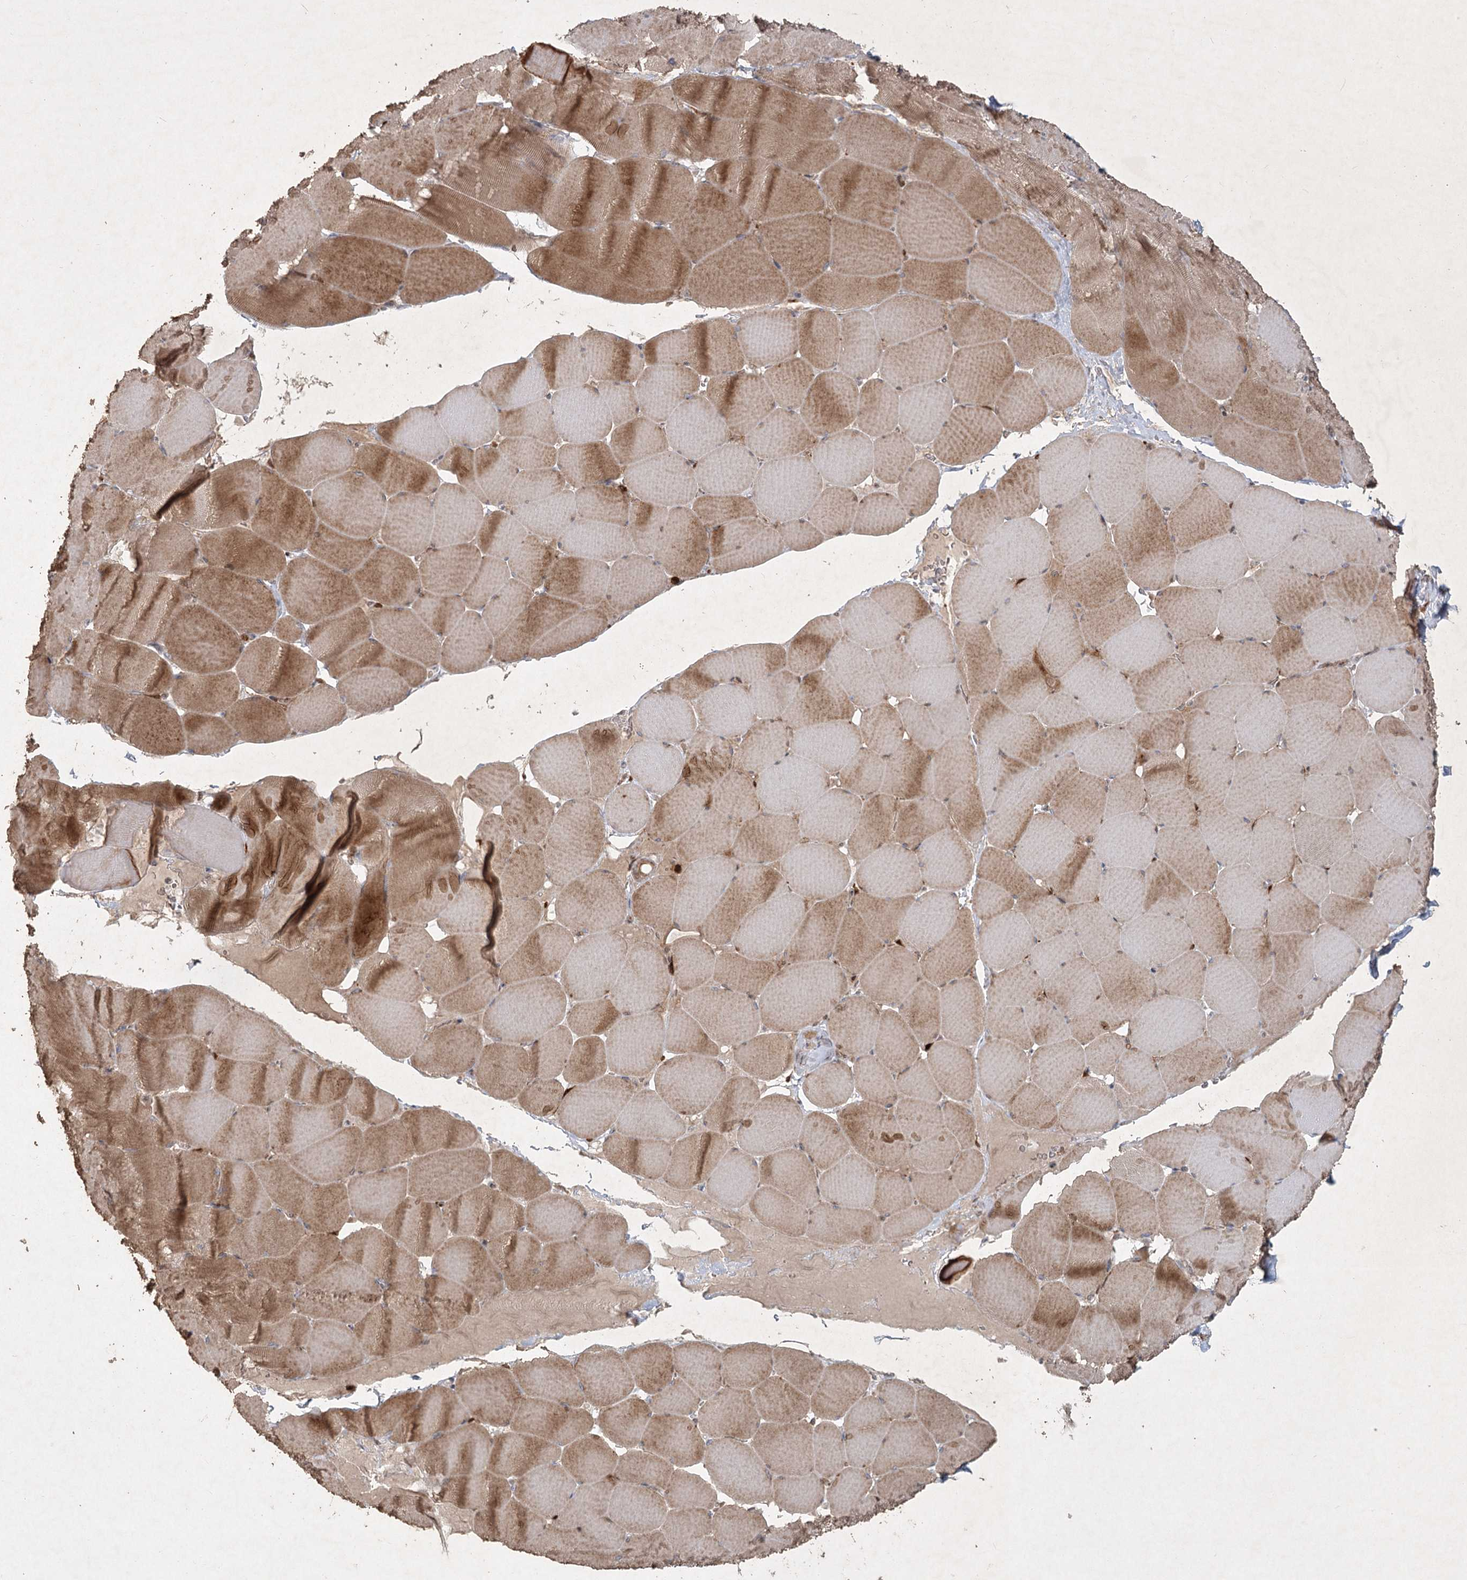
{"staining": {"intensity": "moderate", "quantity": ">75%", "location": "cytoplasmic/membranous,nuclear"}, "tissue": "skeletal muscle", "cell_type": "Myocytes", "image_type": "normal", "snomed": [{"axis": "morphology", "description": "Normal tissue, NOS"}, {"axis": "topography", "description": "Skeletal muscle"}], "caption": "Immunohistochemistry histopathology image of normal skeletal muscle: human skeletal muscle stained using immunohistochemistry reveals medium levels of moderate protein expression localized specifically in the cytoplasmic/membranous,nuclear of myocytes, appearing as a cytoplasmic/membranous,nuclear brown color.", "gene": "KBTBD4", "patient": {"sex": "male", "age": 62}}